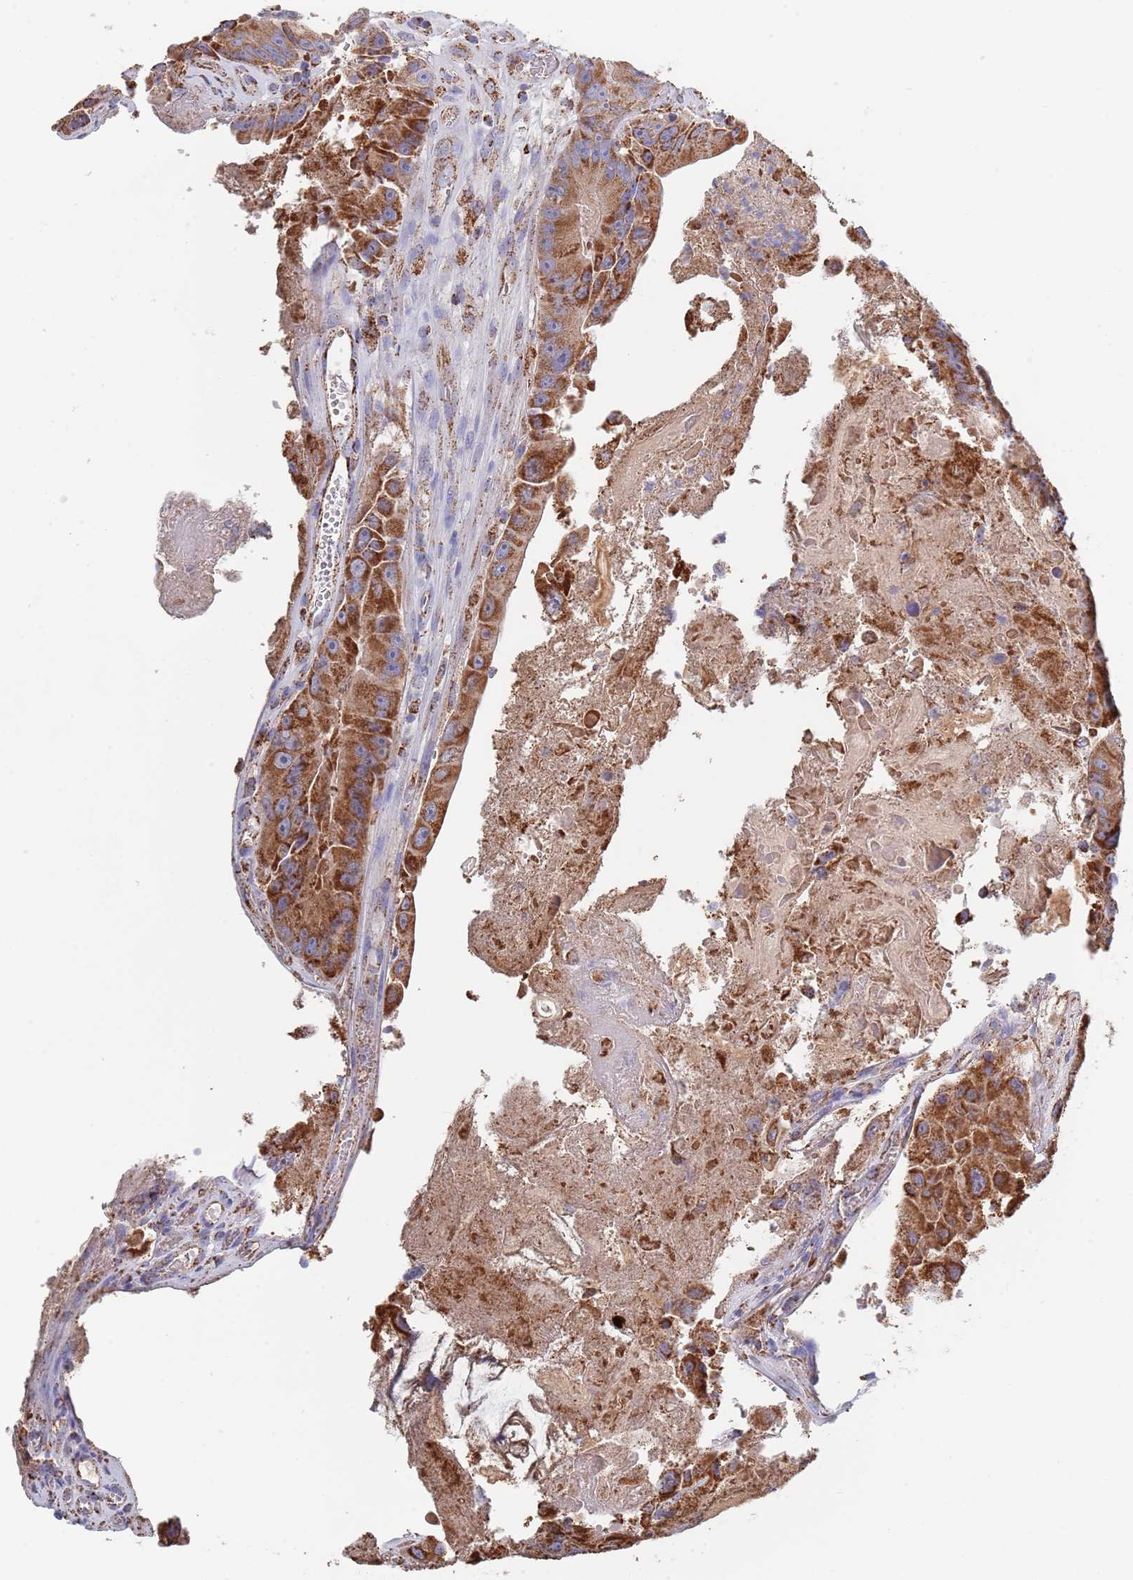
{"staining": {"intensity": "strong", "quantity": ">75%", "location": "cytoplasmic/membranous"}, "tissue": "colorectal cancer", "cell_type": "Tumor cells", "image_type": "cancer", "snomed": [{"axis": "morphology", "description": "Adenocarcinoma, NOS"}, {"axis": "topography", "description": "Colon"}], "caption": "Tumor cells show strong cytoplasmic/membranous expression in approximately >75% of cells in colorectal cancer.", "gene": "PGP", "patient": {"sex": "female", "age": 86}}